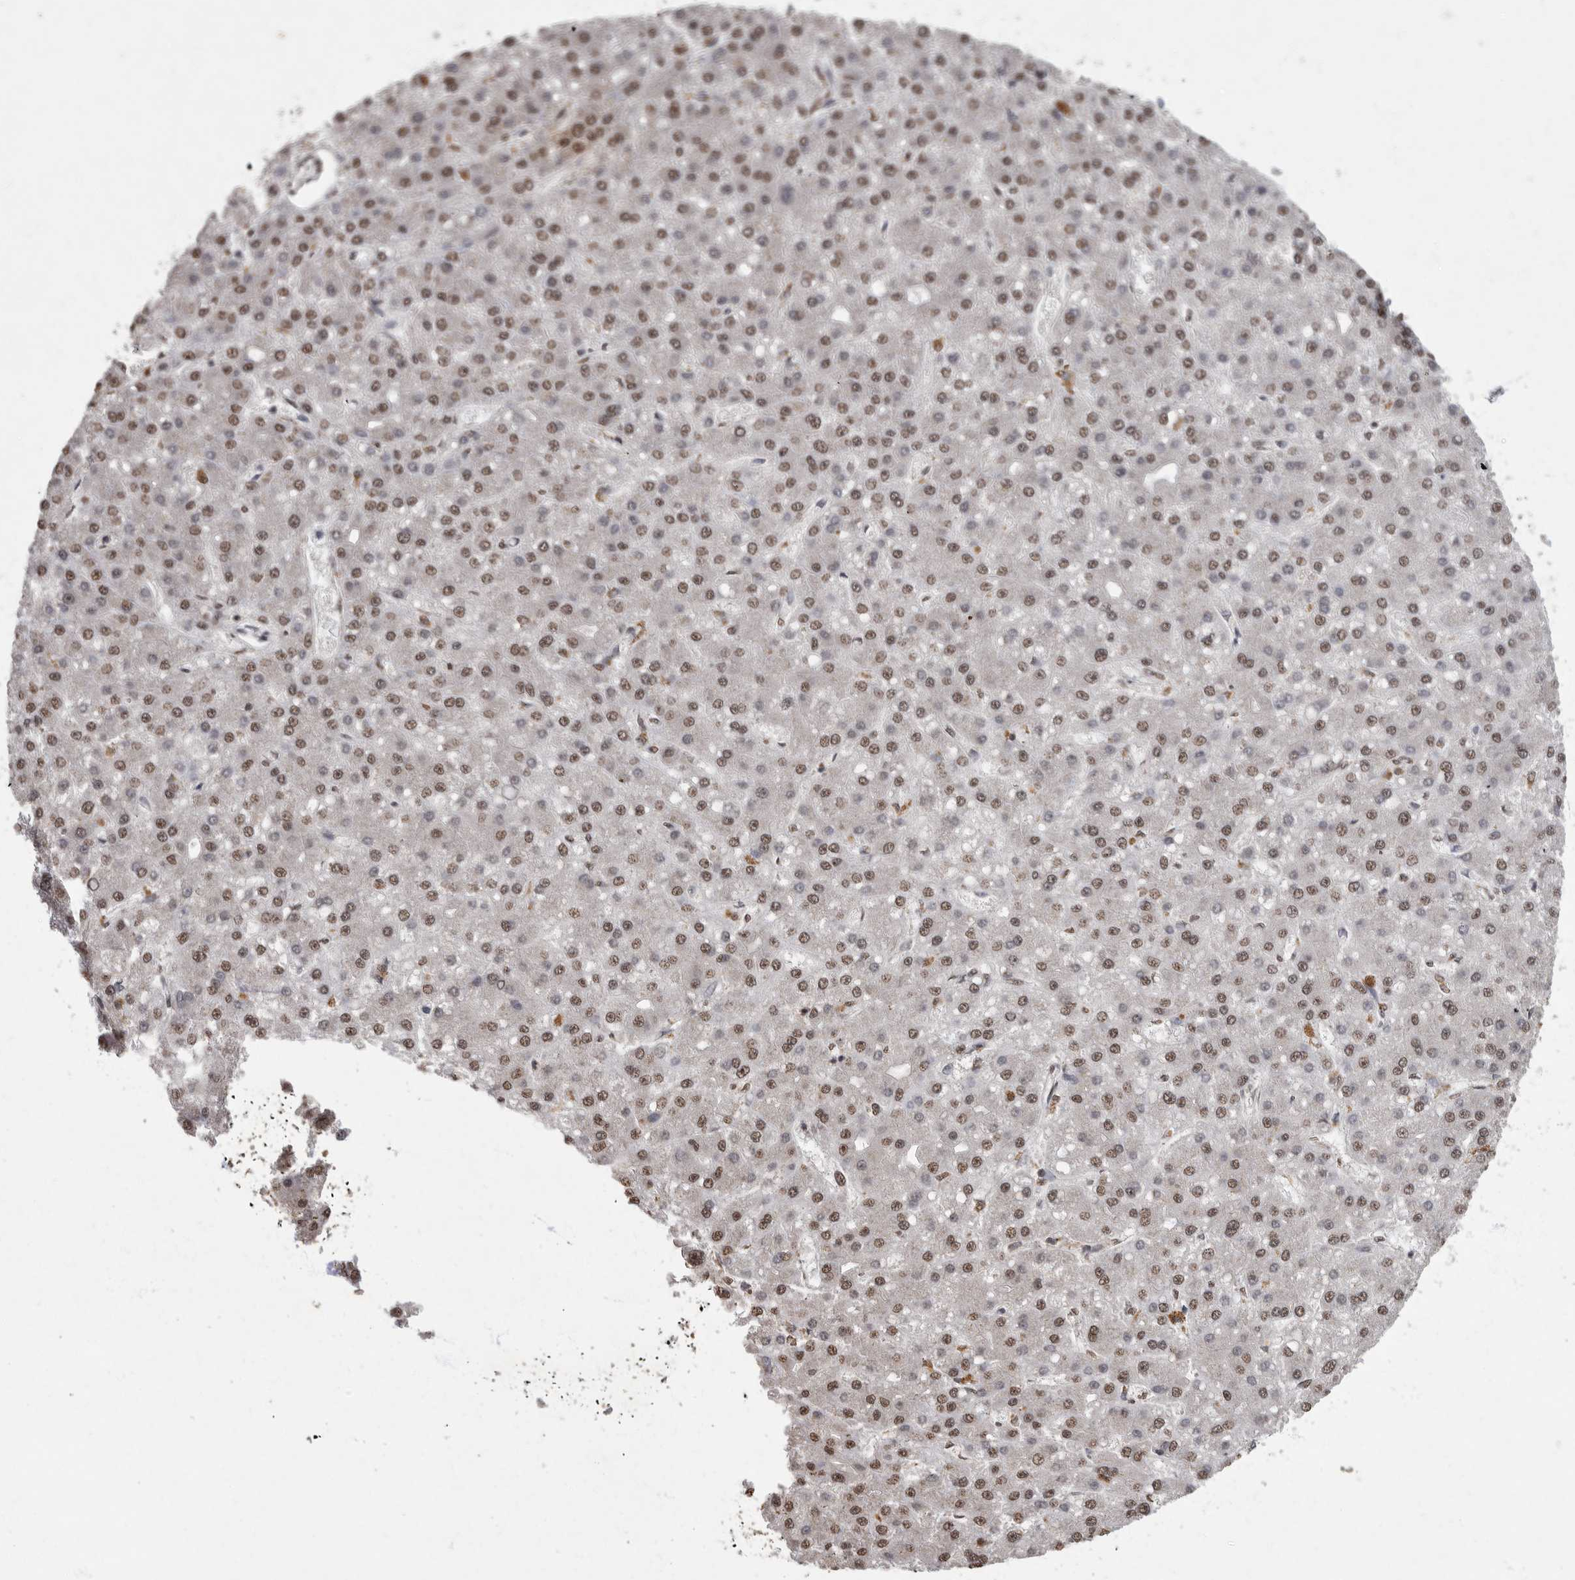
{"staining": {"intensity": "moderate", "quantity": ">75%", "location": "nuclear"}, "tissue": "liver cancer", "cell_type": "Tumor cells", "image_type": "cancer", "snomed": [{"axis": "morphology", "description": "Carcinoma, Hepatocellular, NOS"}, {"axis": "topography", "description": "Liver"}], "caption": "This histopathology image demonstrates immunohistochemistry (IHC) staining of liver cancer, with medium moderate nuclear staining in approximately >75% of tumor cells.", "gene": "NBL1", "patient": {"sex": "male", "age": 67}}